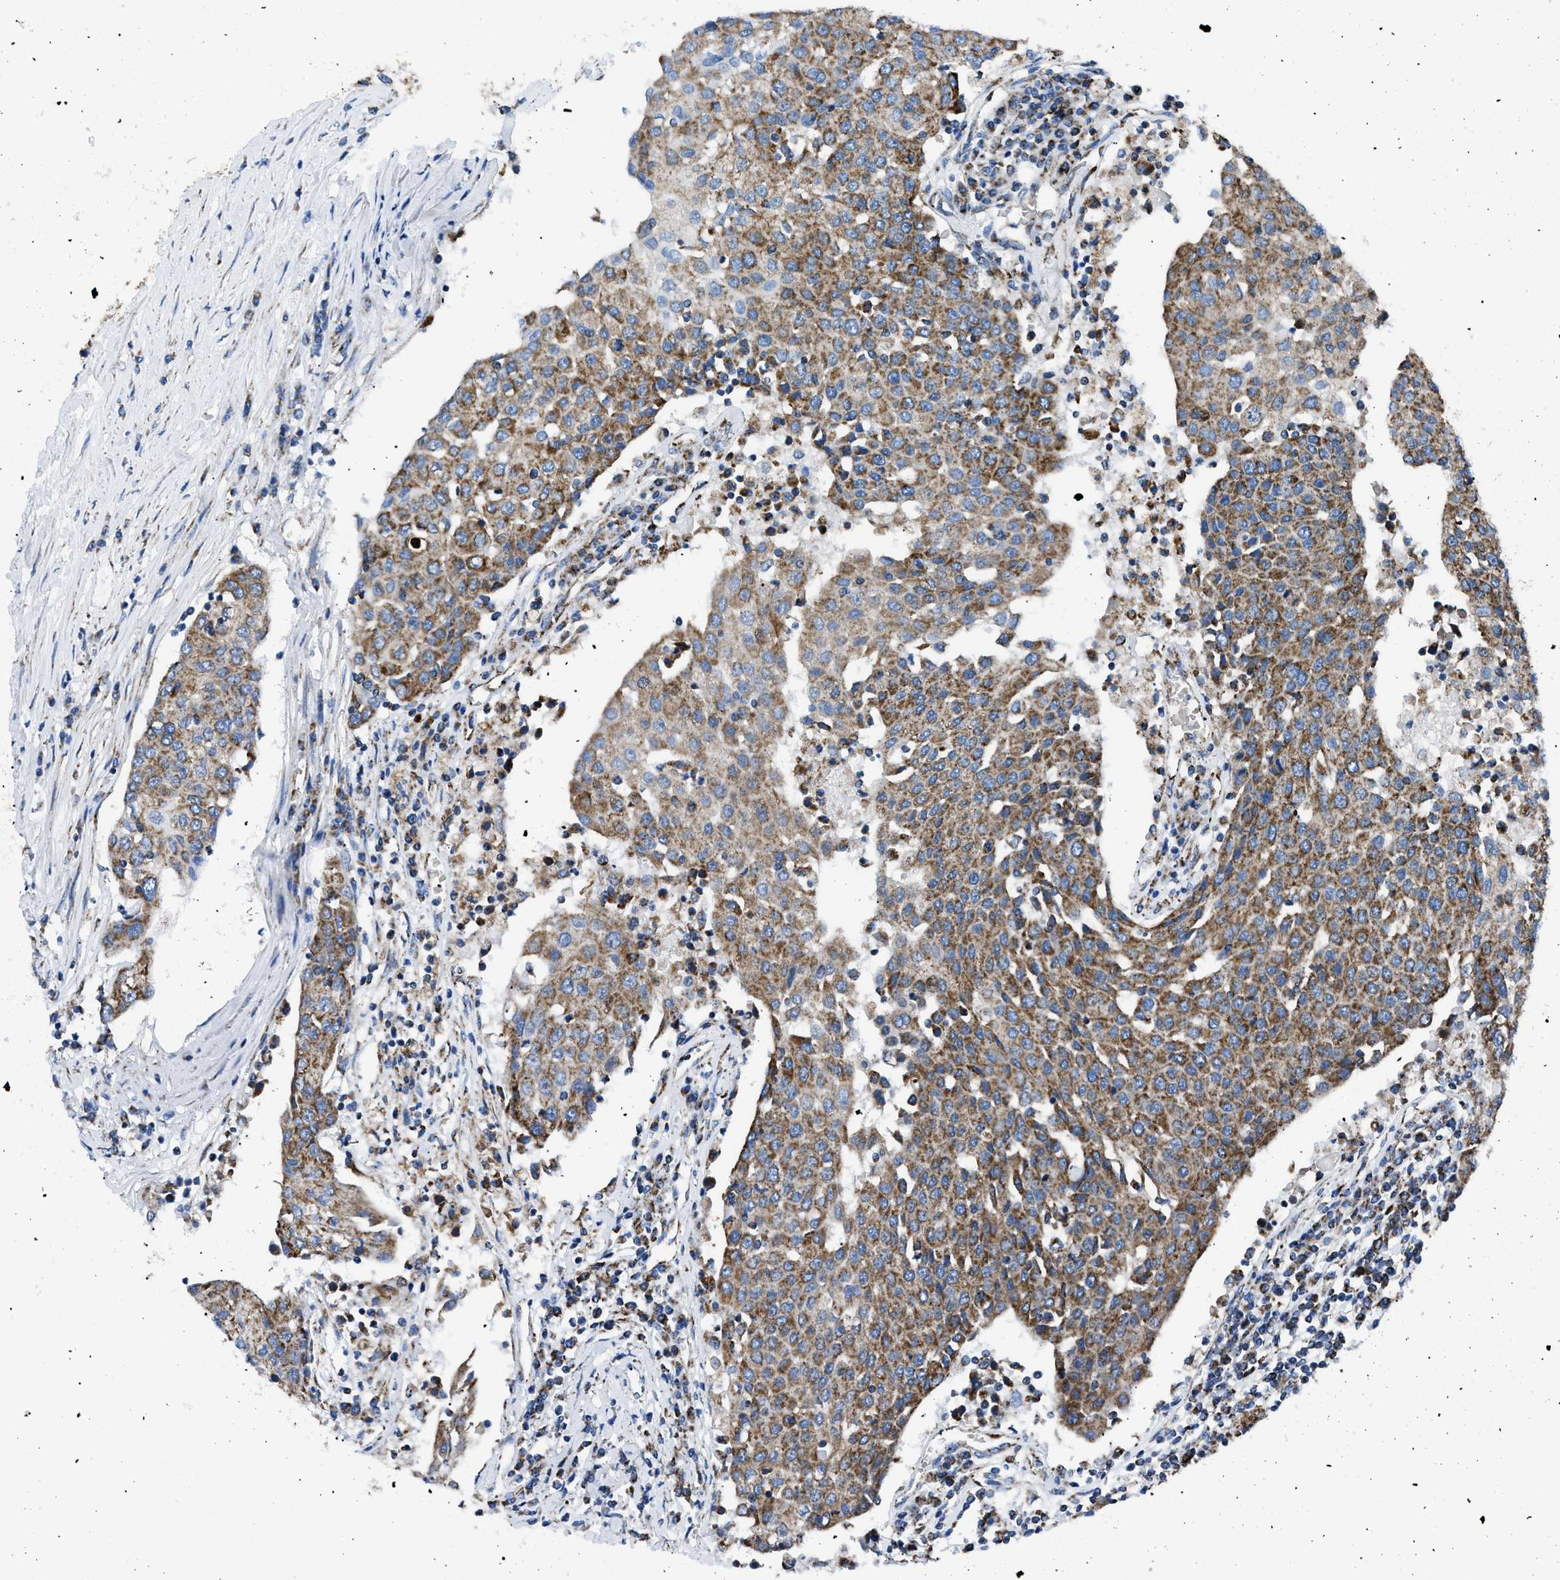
{"staining": {"intensity": "moderate", "quantity": ">75%", "location": "cytoplasmic/membranous"}, "tissue": "urothelial cancer", "cell_type": "Tumor cells", "image_type": "cancer", "snomed": [{"axis": "morphology", "description": "Urothelial carcinoma, High grade"}, {"axis": "topography", "description": "Urinary bladder"}], "caption": "Approximately >75% of tumor cells in human urothelial cancer reveal moderate cytoplasmic/membranous protein positivity as visualized by brown immunohistochemical staining.", "gene": "PHB2", "patient": {"sex": "female", "age": 85}}